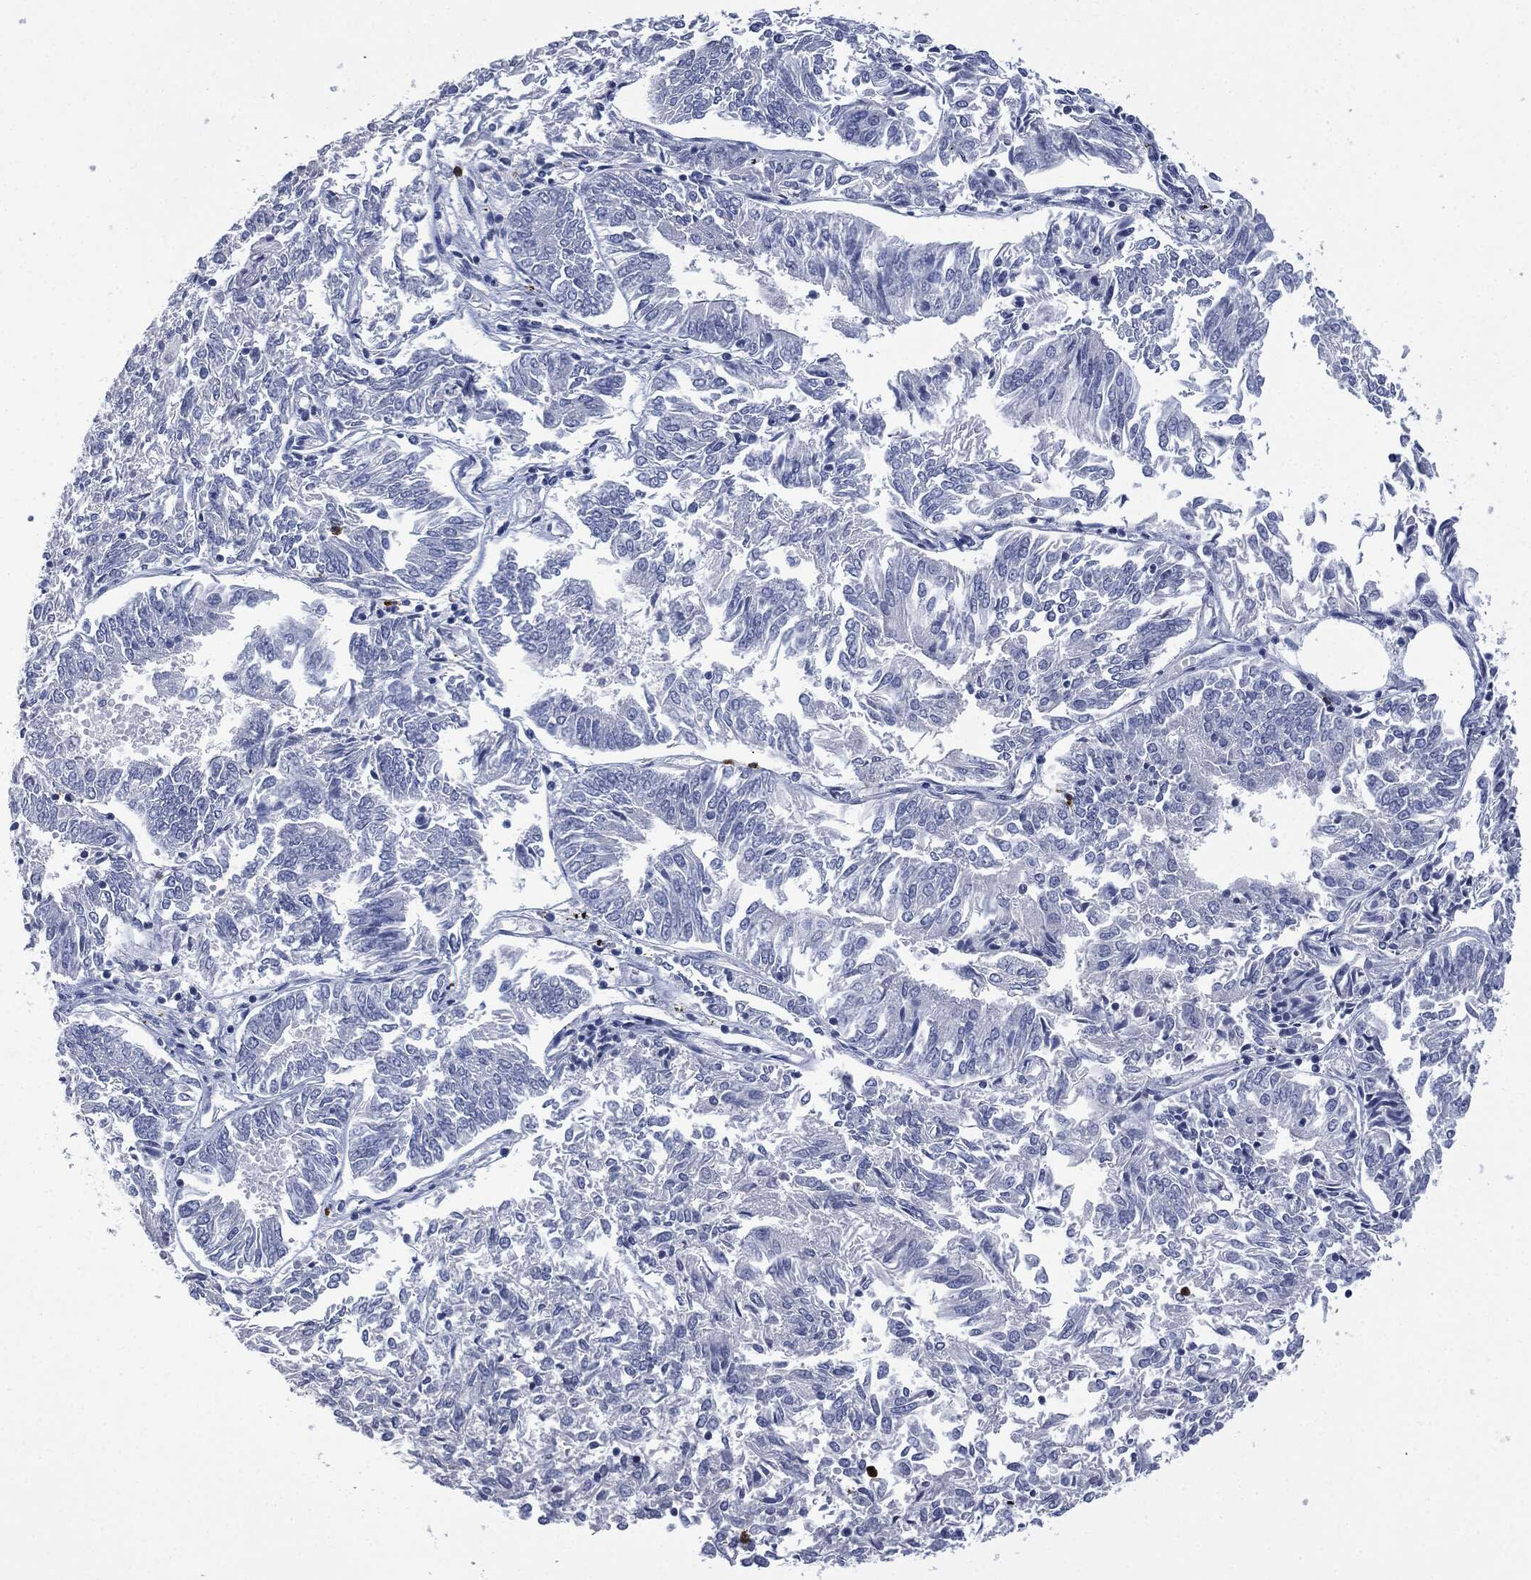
{"staining": {"intensity": "negative", "quantity": "none", "location": "none"}, "tissue": "endometrial cancer", "cell_type": "Tumor cells", "image_type": "cancer", "snomed": [{"axis": "morphology", "description": "Adenocarcinoma, NOS"}, {"axis": "topography", "description": "Endometrium"}], "caption": "High magnification brightfield microscopy of adenocarcinoma (endometrial) stained with DAB (3,3'-diaminobenzidine) (brown) and counterstained with hematoxylin (blue): tumor cells show no significant staining.", "gene": "CEACAM8", "patient": {"sex": "female", "age": 58}}